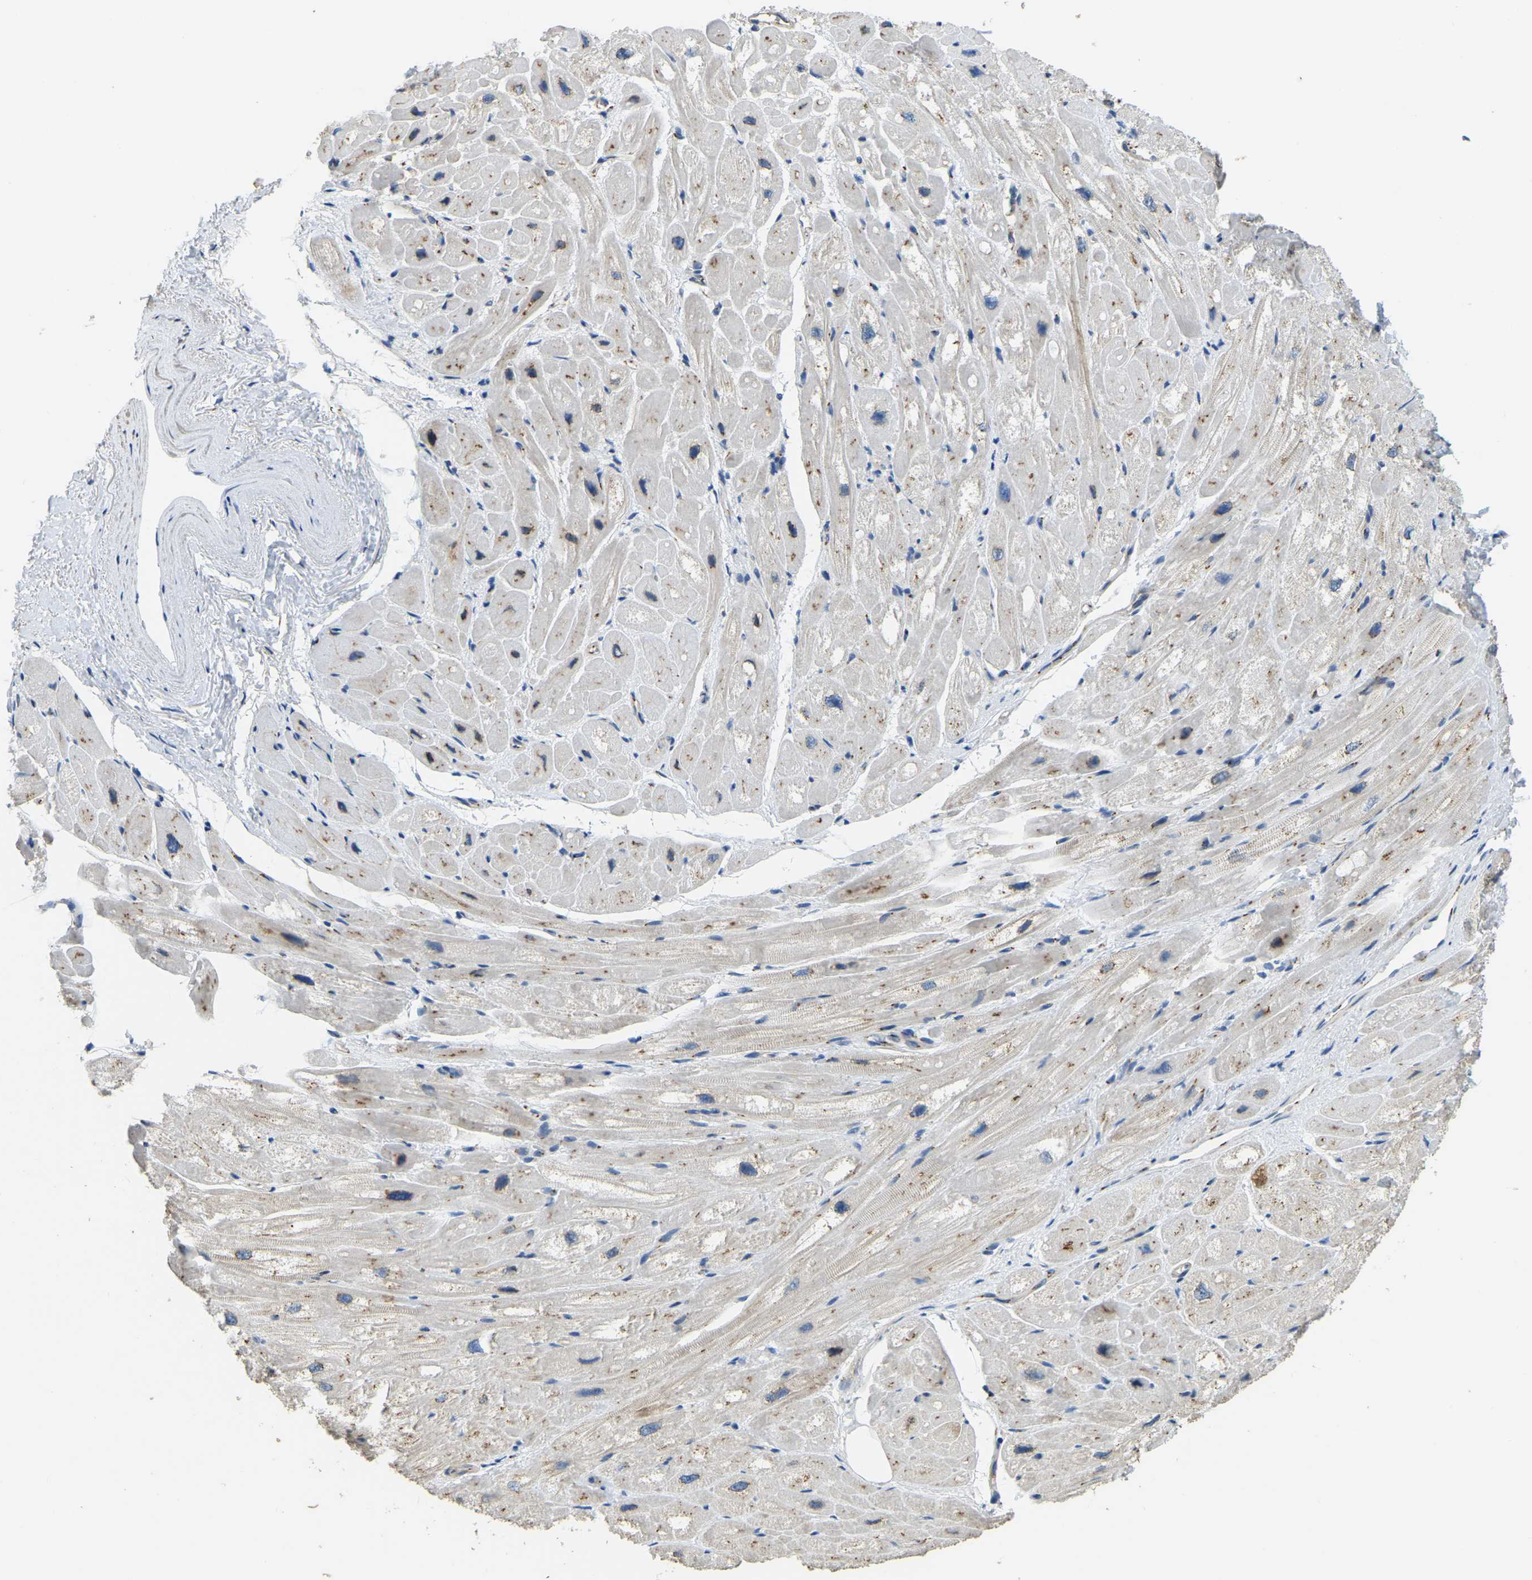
{"staining": {"intensity": "weak", "quantity": "25%-75%", "location": "cytoplasmic/membranous"}, "tissue": "heart muscle", "cell_type": "Cardiomyocytes", "image_type": "normal", "snomed": [{"axis": "morphology", "description": "Normal tissue, NOS"}, {"axis": "topography", "description": "Heart"}], "caption": "Heart muscle stained with DAB (3,3'-diaminobenzidine) IHC reveals low levels of weak cytoplasmic/membranous positivity in about 25%-75% of cardiomyocytes.", "gene": "FAM174A", "patient": {"sex": "male", "age": 49}}